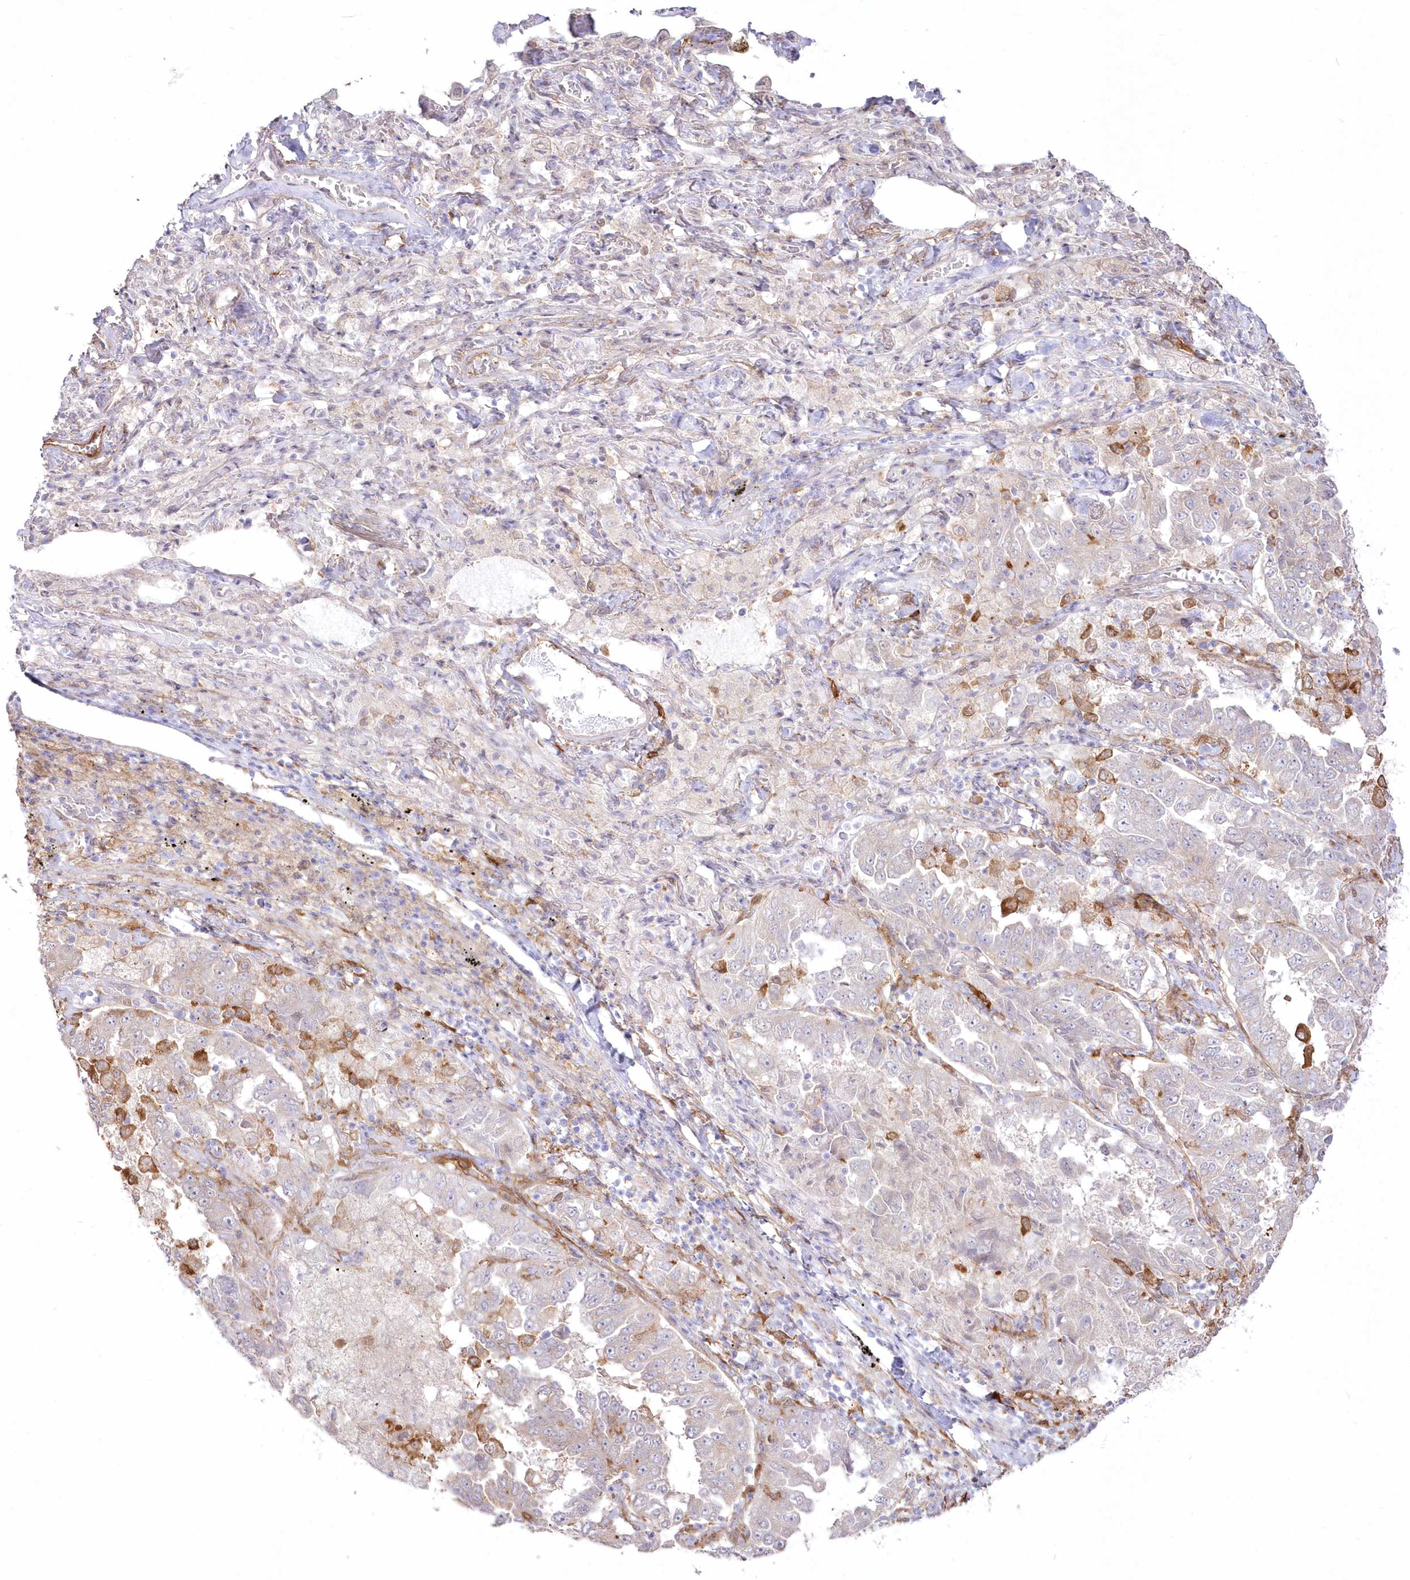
{"staining": {"intensity": "moderate", "quantity": "<25%", "location": "cytoplasmic/membranous"}, "tissue": "lung cancer", "cell_type": "Tumor cells", "image_type": "cancer", "snomed": [{"axis": "morphology", "description": "Adenocarcinoma, NOS"}, {"axis": "topography", "description": "Lung"}], "caption": "Immunohistochemical staining of lung cancer displays moderate cytoplasmic/membranous protein staining in approximately <25% of tumor cells. The protein of interest is stained brown, and the nuclei are stained in blue (DAB IHC with brightfield microscopy, high magnification).", "gene": "SH3PXD2B", "patient": {"sex": "female", "age": 51}}